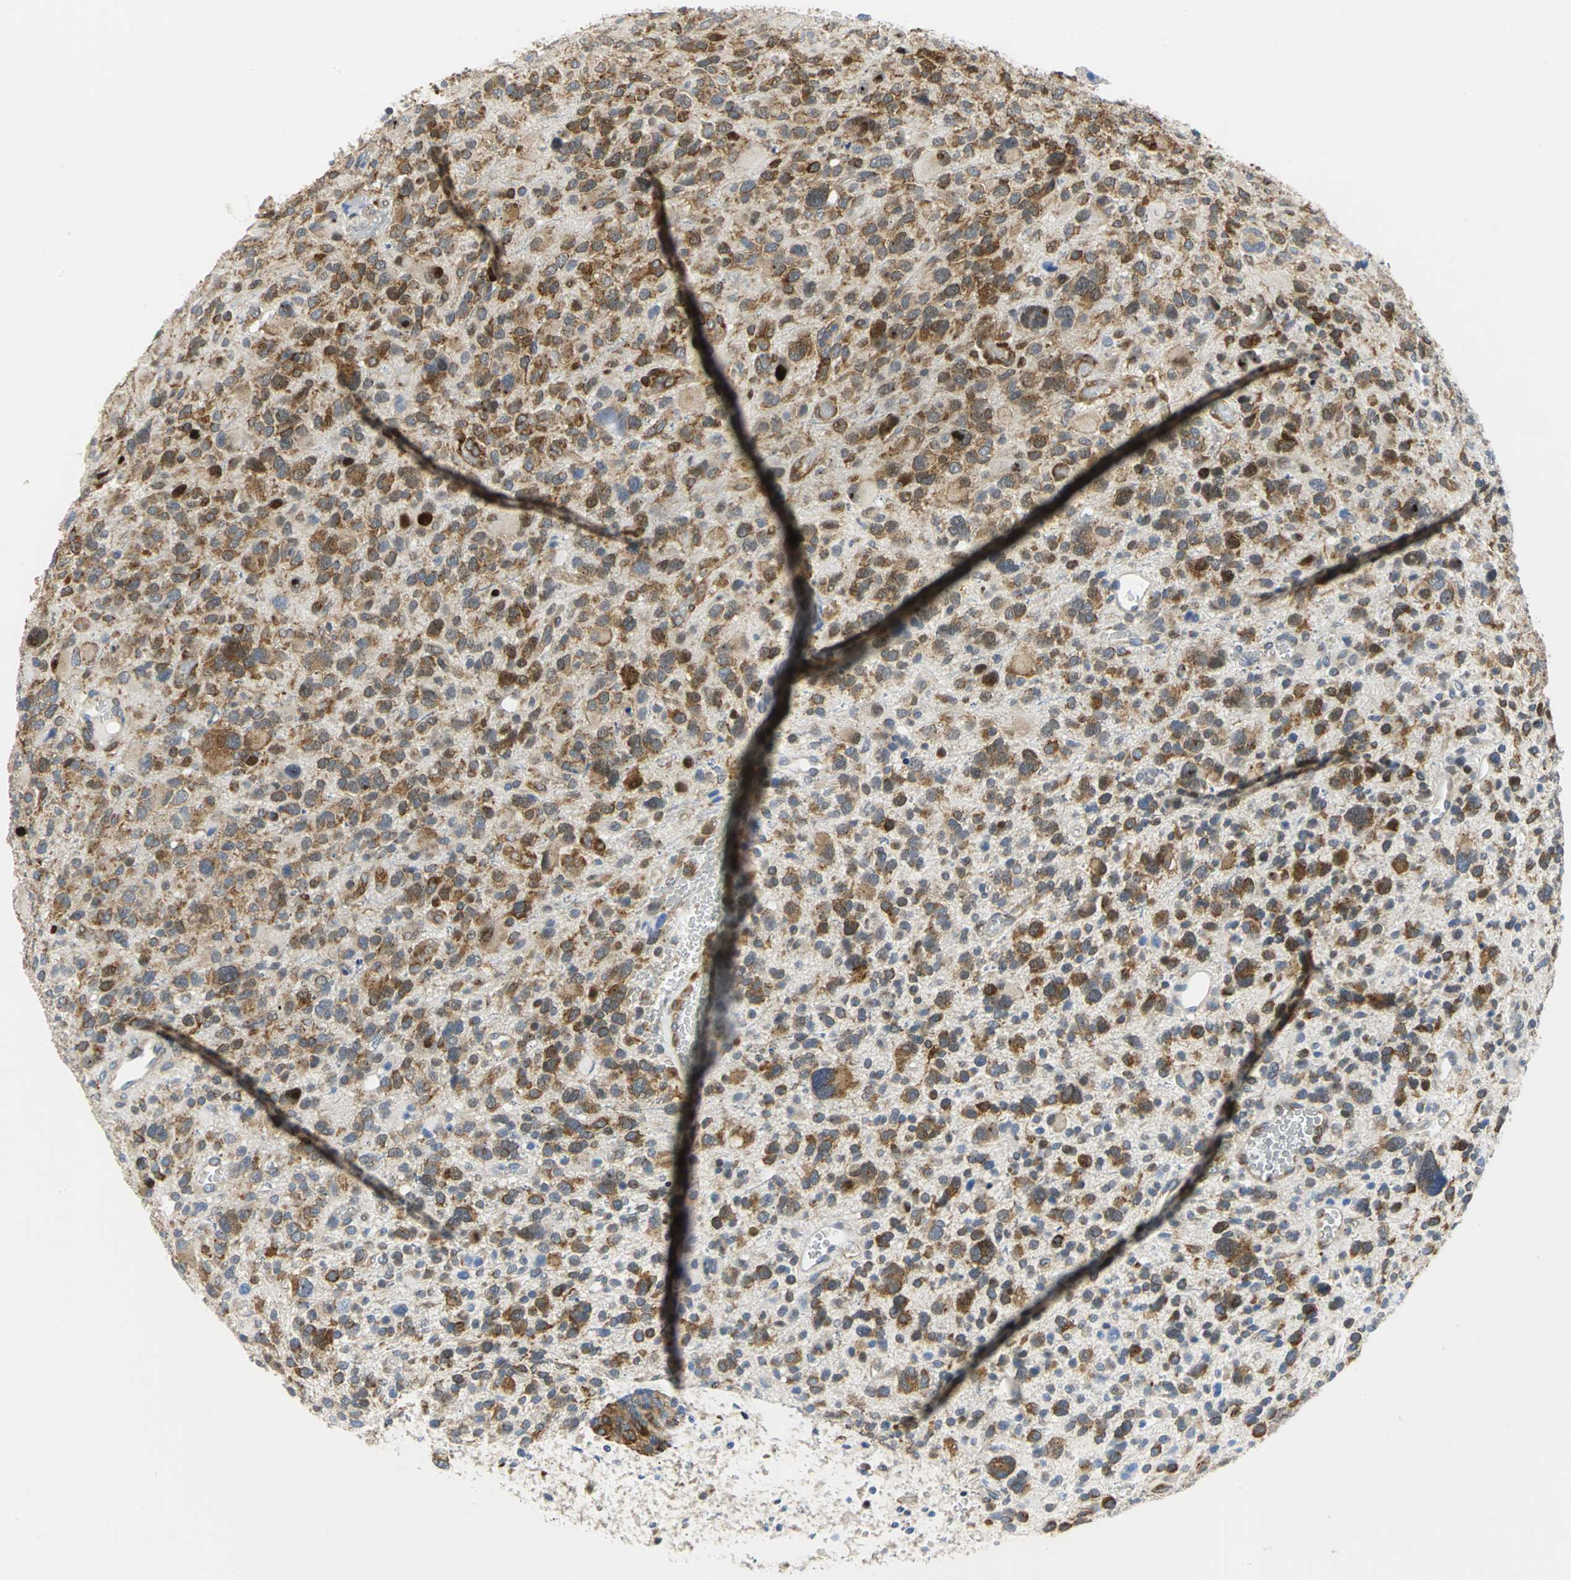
{"staining": {"intensity": "strong", "quantity": ">75%", "location": "cytoplasmic/membranous"}, "tissue": "glioma", "cell_type": "Tumor cells", "image_type": "cancer", "snomed": [{"axis": "morphology", "description": "Glioma, malignant, High grade"}, {"axis": "topography", "description": "Brain"}], "caption": "Protein staining by immunohistochemistry shows strong cytoplasmic/membranous staining in about >75% of tumor cells in glioma. (DAB (3,3'-diaminobenzidine) = brown stain, brightfield microscopy at high magnification).", "gene": "YBX1", "patient": {"sex": "male", "age": 48}}